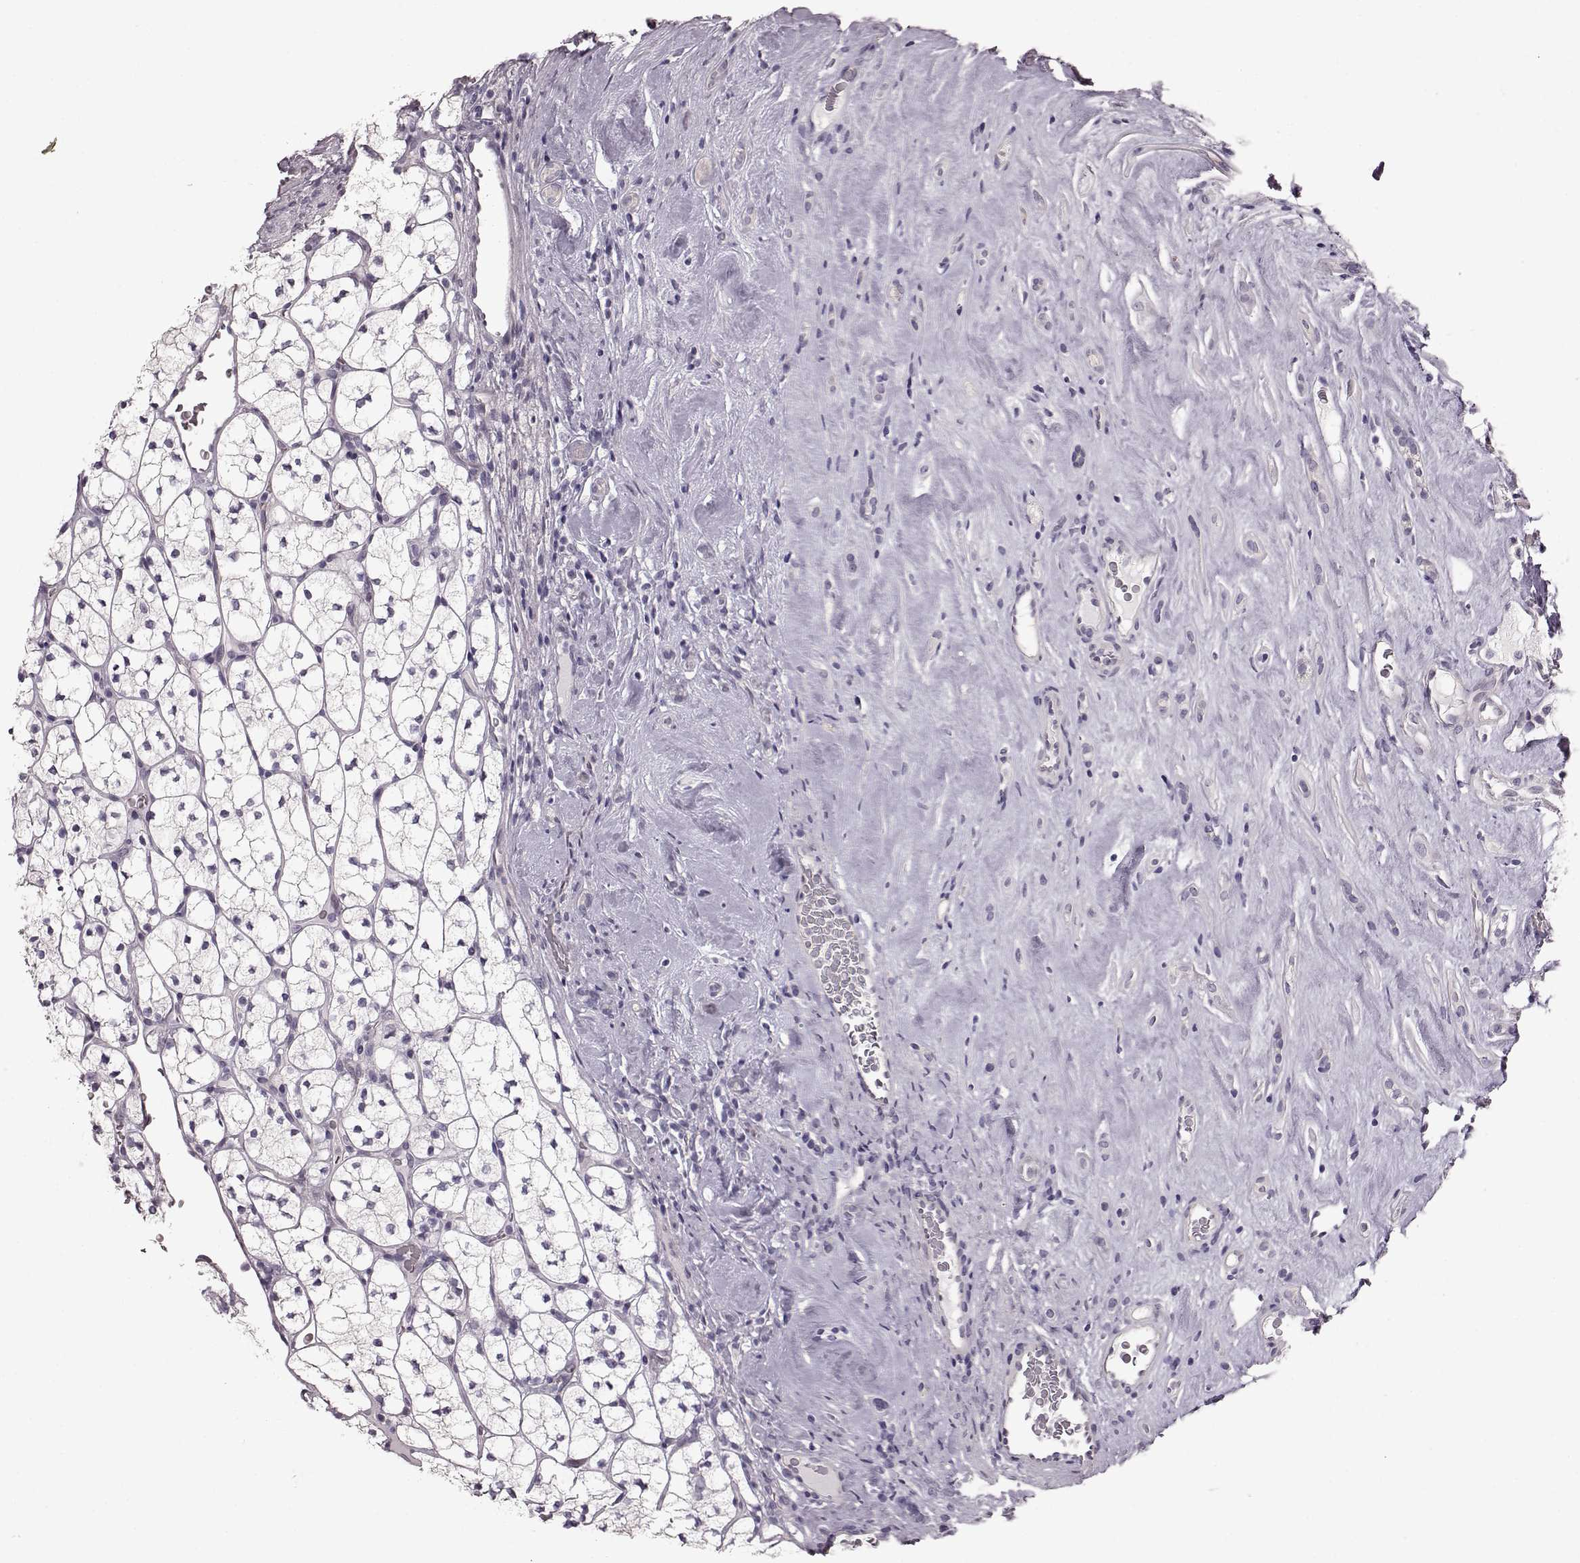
{"staining": {"intensity": "negative", "quantity": "none", "location": "none"}, "tissue": "renal cancer", "cell_type": "Tumor cells", "image_type": "cancer", "snomed": [{"axis": "morphology", "description": "Adenocarcinoma, NOS"}, {"axis": "topography", "description": "Kidney"}], "caption": "Renal cancer (adenocarcinoma) stained for a protein using immunohistochemistry shows no staining tumor cells.", "gene": "TCHHL1", "patient": {"sex": "female", "age": 89}}